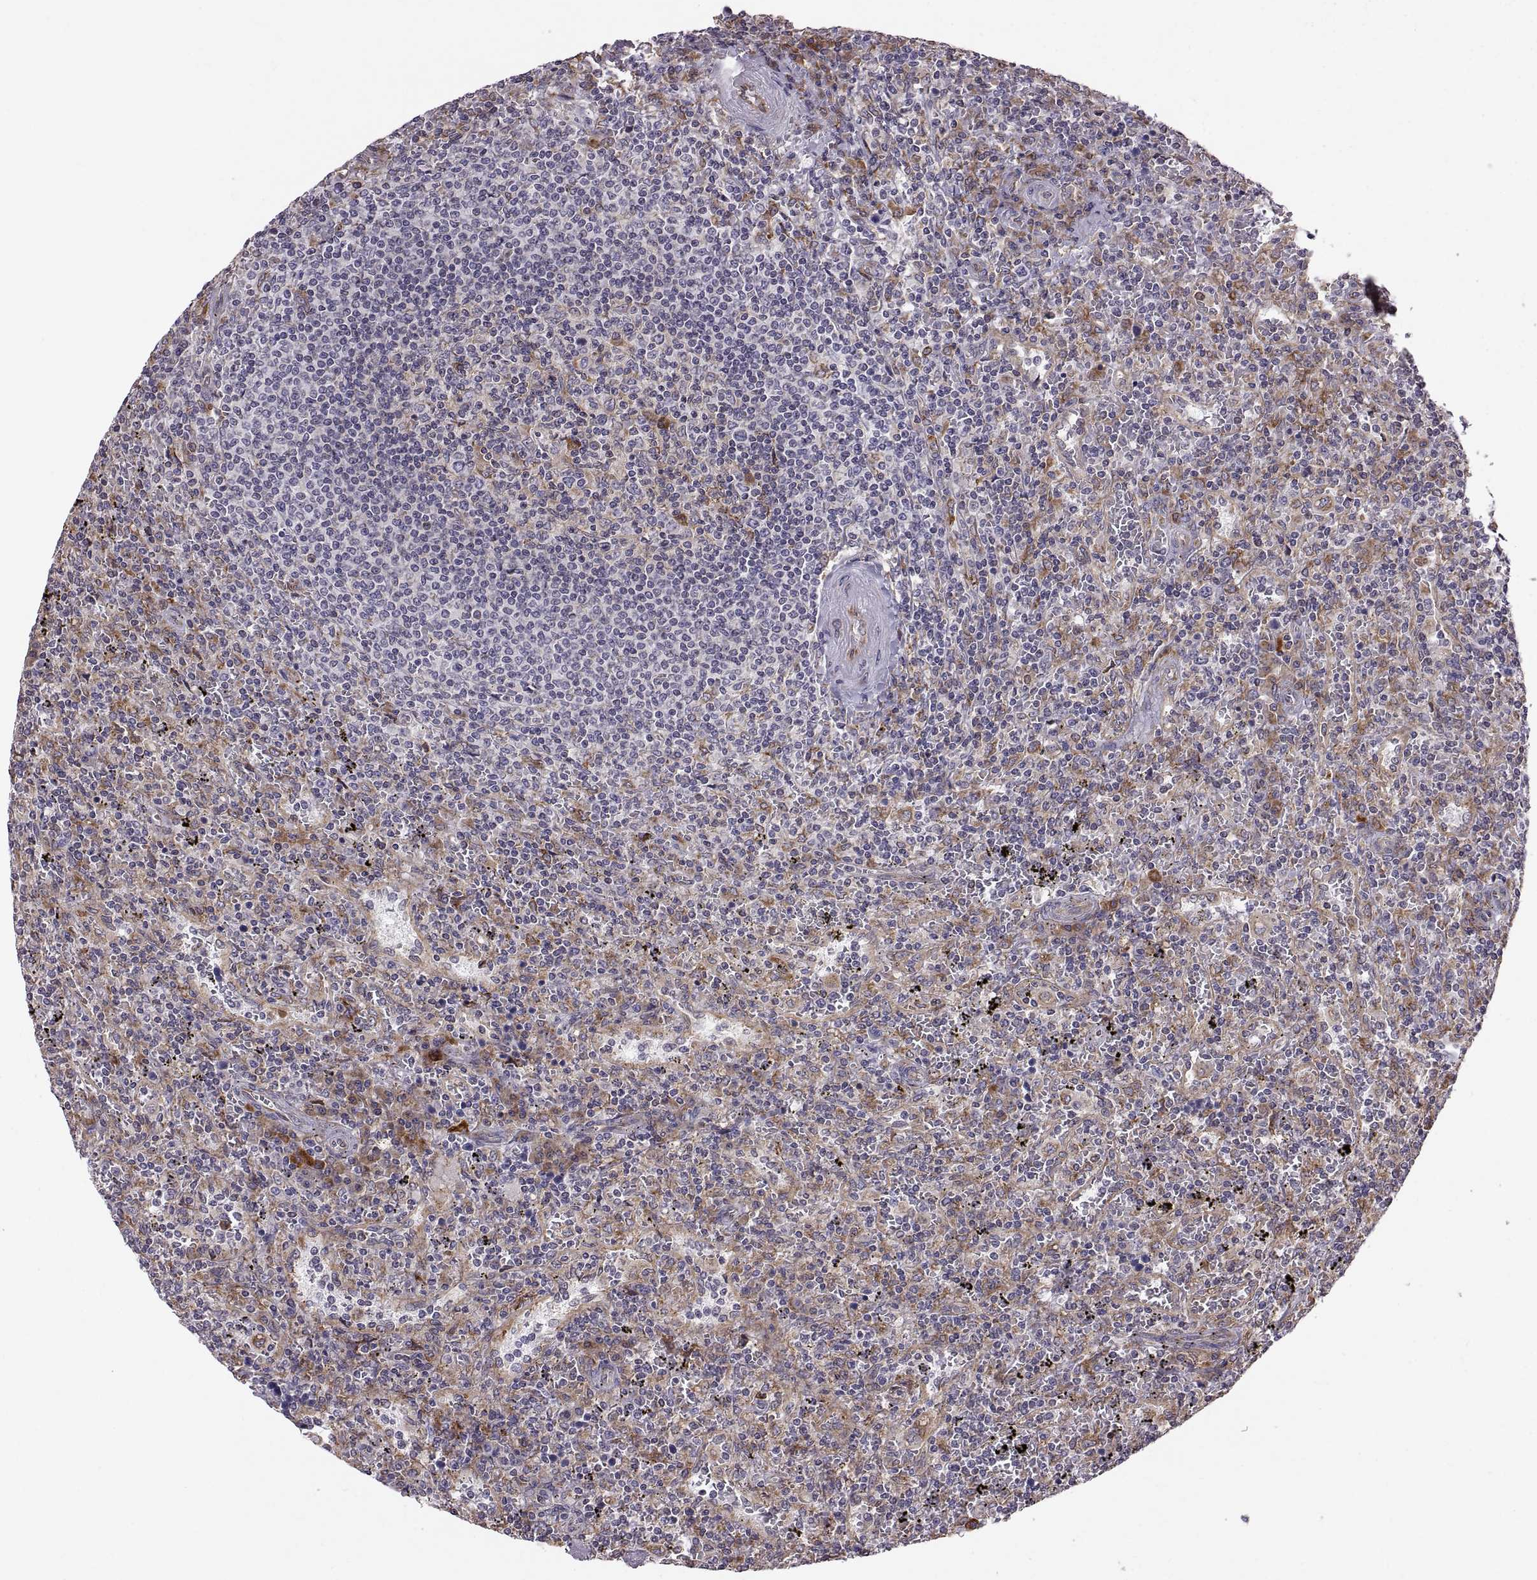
{"staining": {"intensity": "negative", "quantity": "none", "location": "none"}, "tissue": "lymphoma", "cell_type": "Tumor cells", "image_type": "cancer", "snomed": [{"axis": "morphology", "description": "Malignant lymphoma, non-Hodgkin's type, Low grade"}, {"axis": "topography", "description": "Spleen"}], "caption": "A micrograph of lymphoma stained for a protein demonstrates no brown staining in tumor cells.", "gene": "PLEKHB2", "patient": {"sex": "male", "age": 62}}